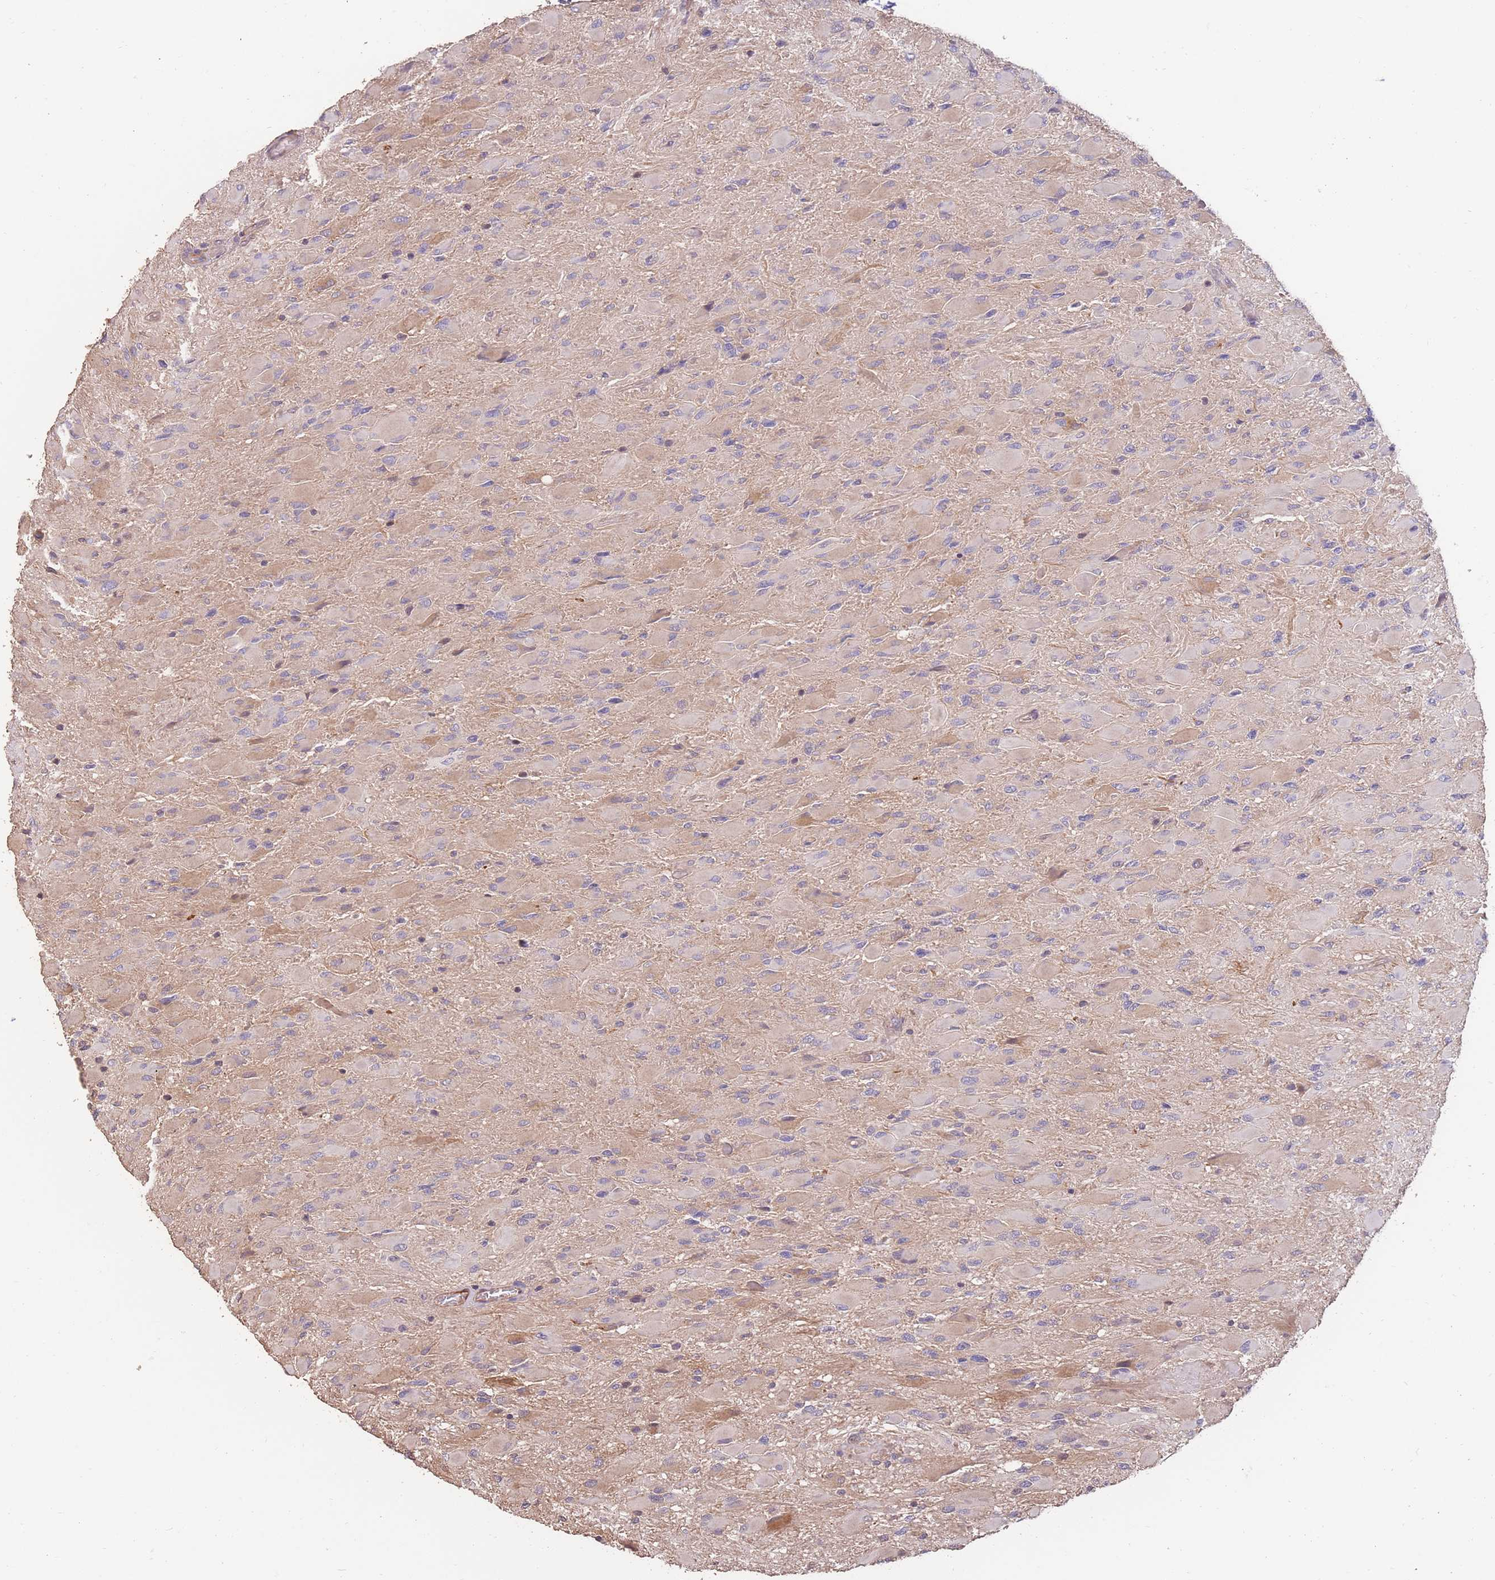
{"staining": {"intensity": "negative", "quantity": "none", "location": "none"}, "tissue": "glioma", "cell_type": "Tumor cells", "image_type": "cancer", "snomed": [{"axis": "morphology", "description": "Glioma, malignant, High grade"}, {"axis": "topography", "description": "Cerebral cortex"}], "caption": "Tumor cells show no significant positivity in high-grade glioma (malignant).", "gene": "NLRC4", "patient": {"sex": "female", "age": 36}}